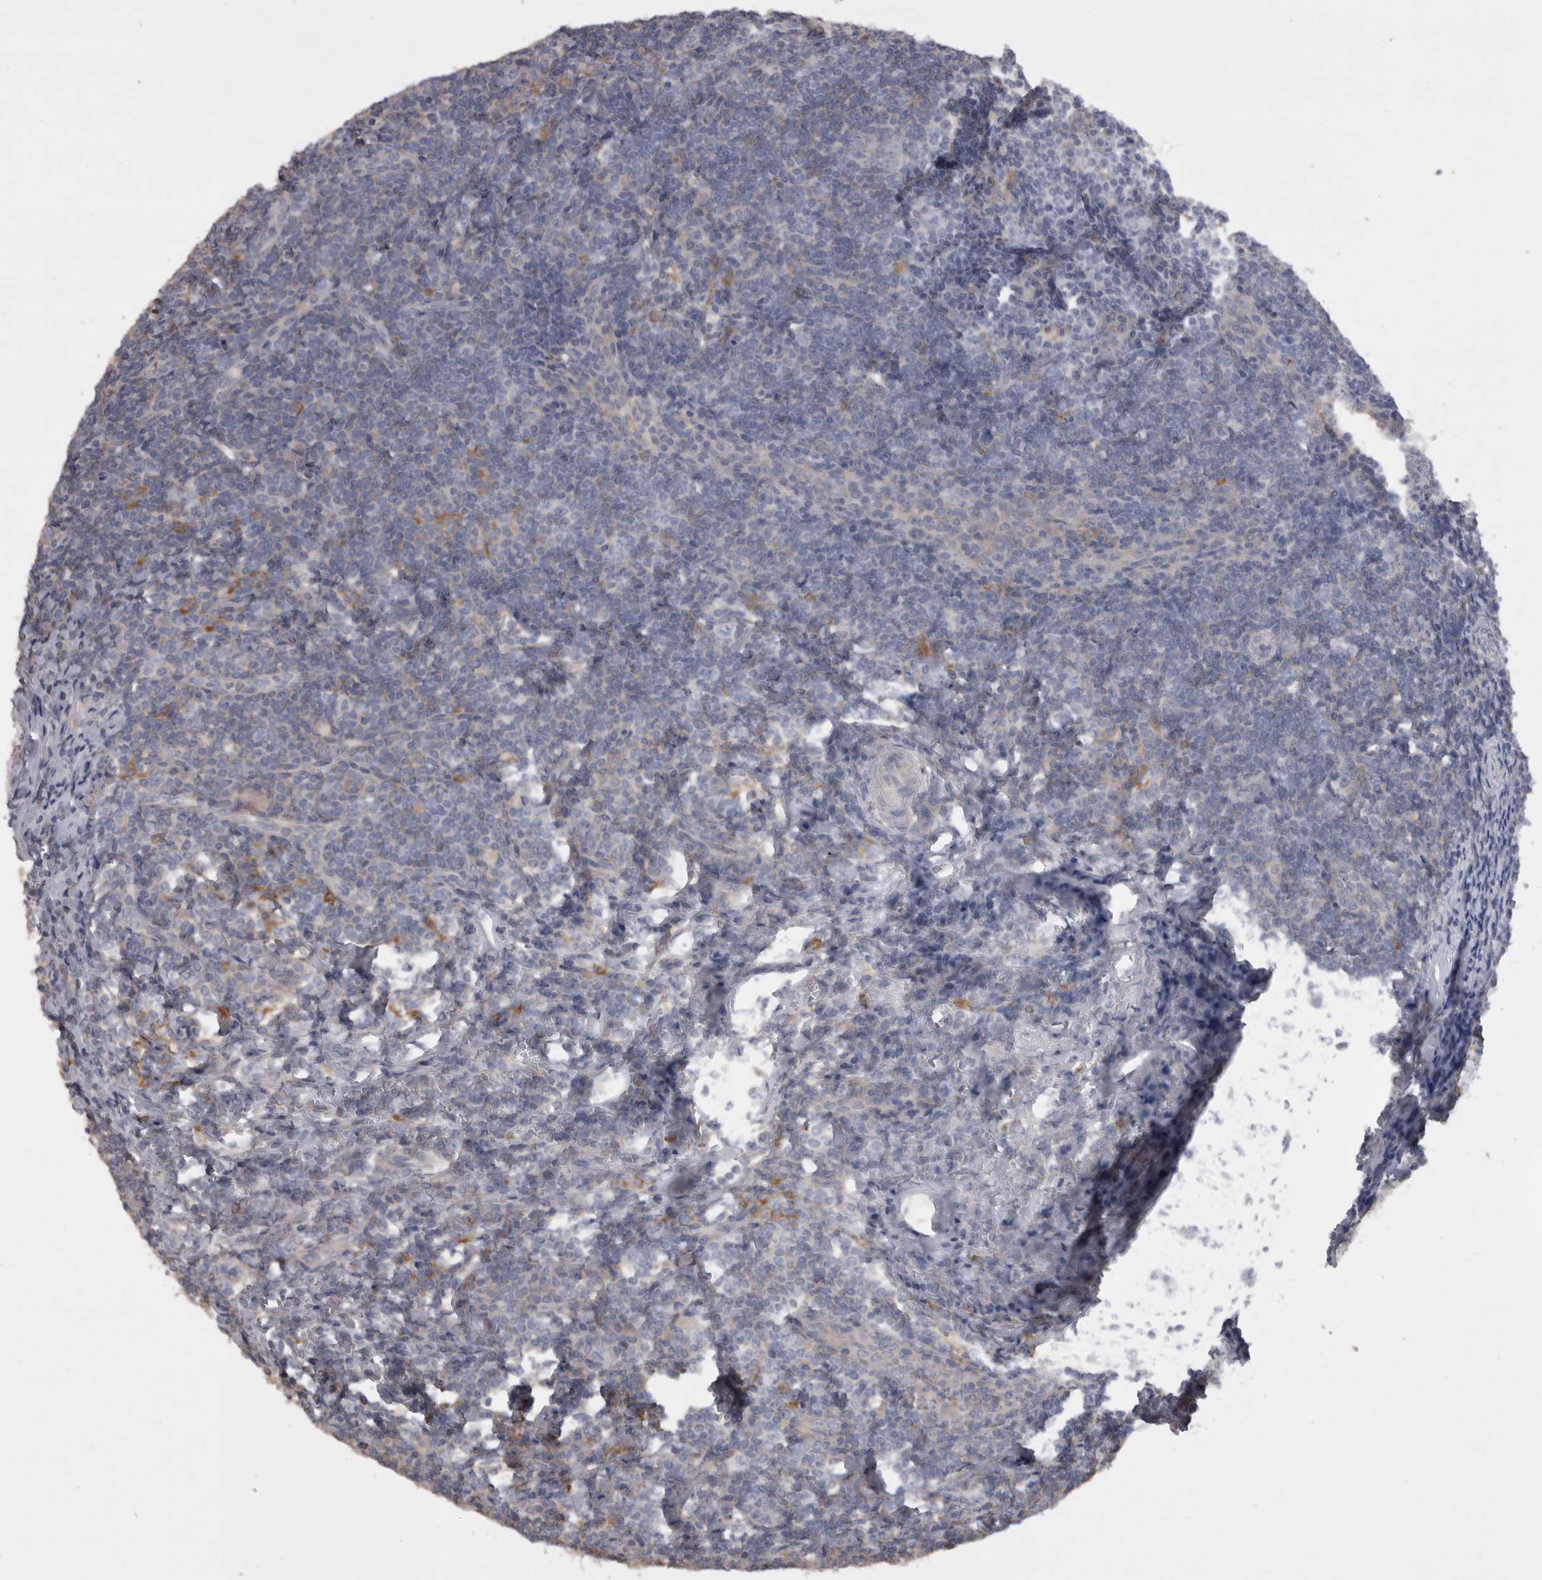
{"staining": {"intensity": "negative", "quantity": "none", "location": "none"}, "tissue": "tonsil", "cell_type": "Germinal center cells", "image_type": "normal", "snomed": [{"axis": "morphology", "description": "Normal tissue, NOS"}, {"axis": "topography", "description": "Tonsil"}], "caption": "This is an IHC histopathology image of unremarkable tonsil. There is no positivity in germinal center cells.", "gene": "CAMK2D", "patient": {"sex": "male", "age": 37}}